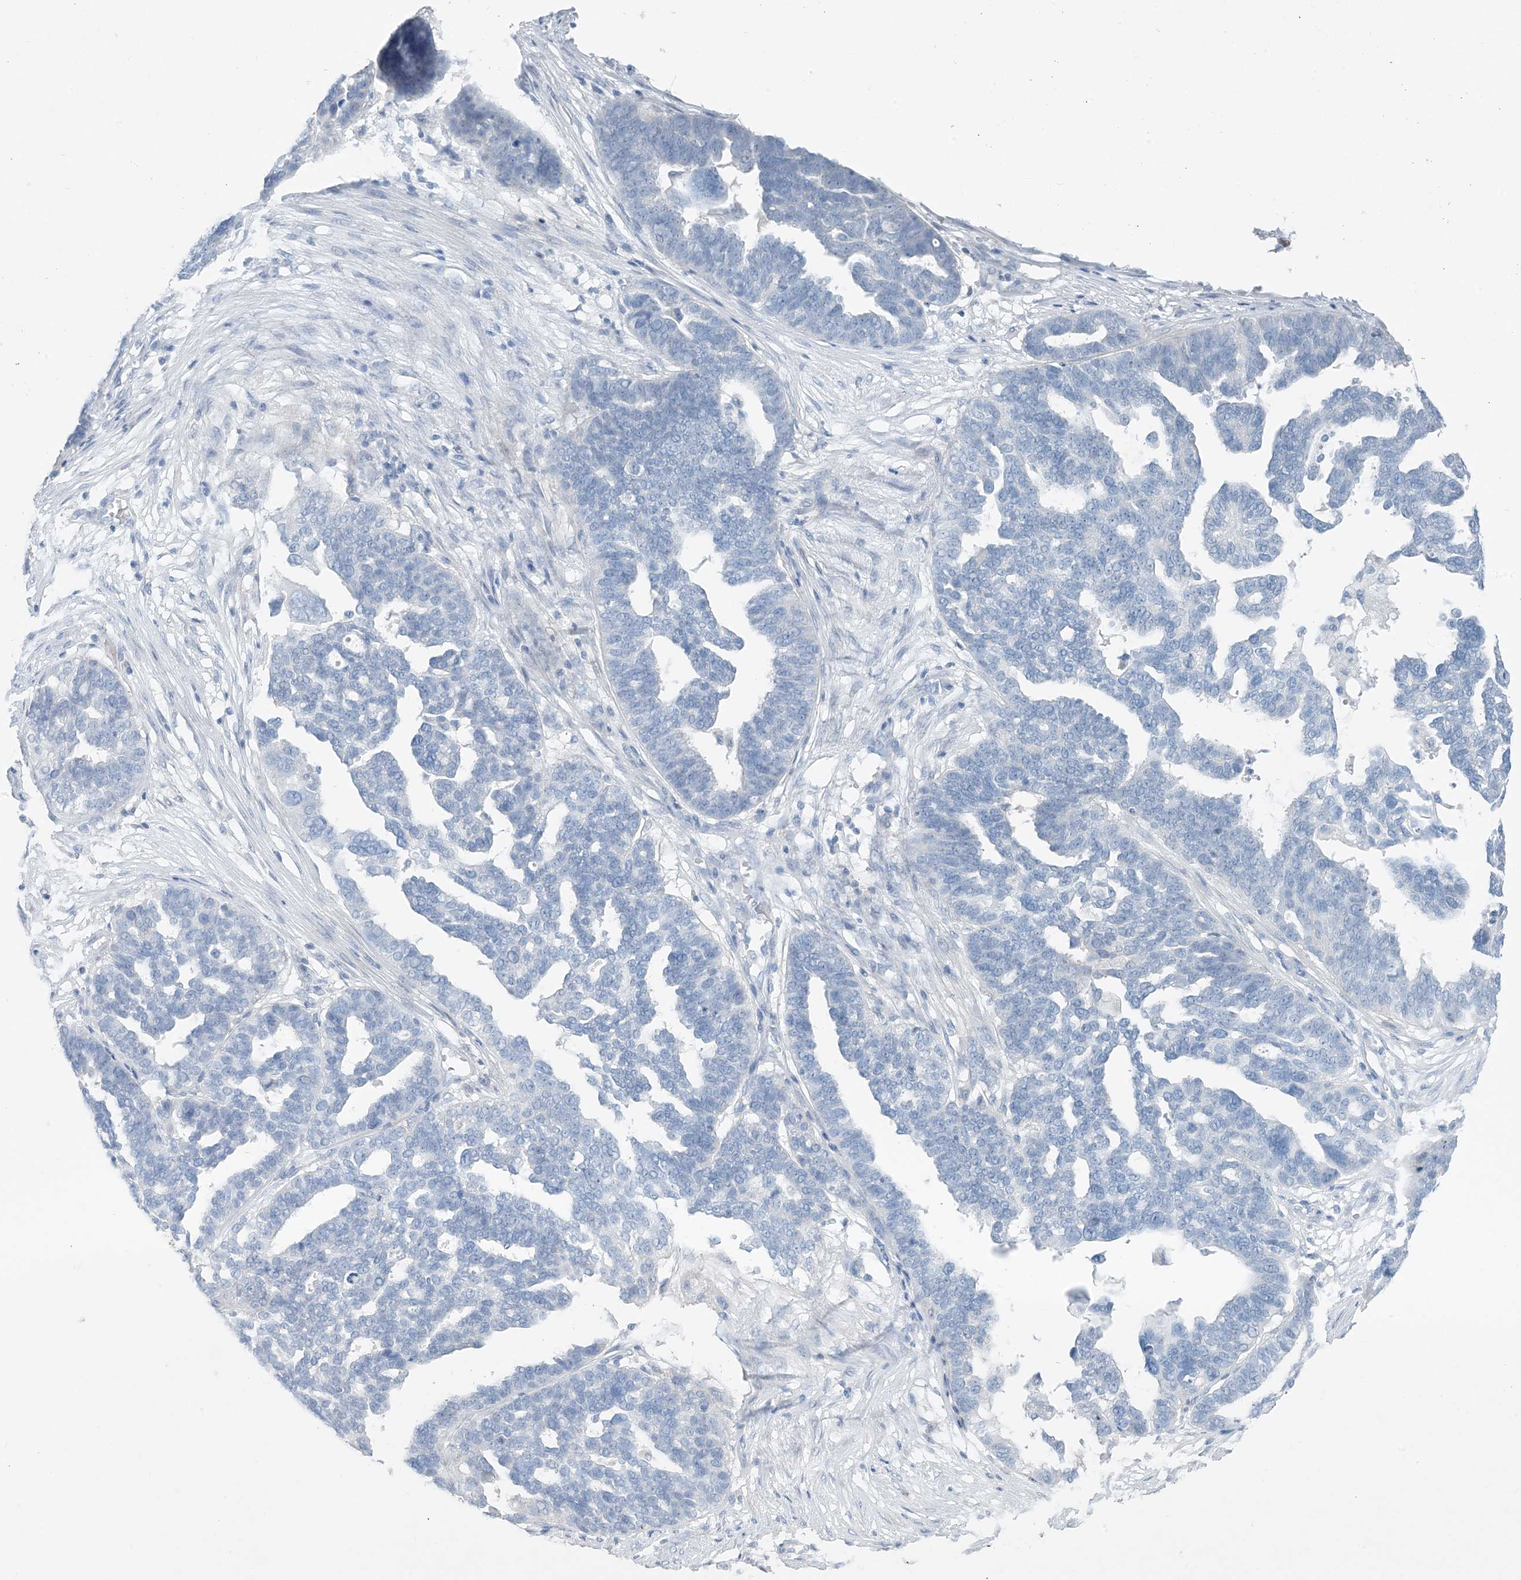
{"staining": {"intensity": "negative", "quantity": "none", "location": "none"}, "tissue": "ovarian cancer", "cell_type": "Tumor cells", "image_type": "cancer", "snomed": [{"axis": "morphology", "description": "Cystadenocarcinoma, serous, NOS"}, {"axis": "topography", "description": "Ovary"}], "caption": "IHC histopathology image of neoplastic tissue: ovarian cancer stained with DAB (3,3'-diaminobenzidine) shows no significant protein staining in tumor cells. (DAB immunohistochemistry visualized using brightfield microscopy, high magnification).", "gene": "PGM5", "patient": {"sex": "female", "age": 59}}